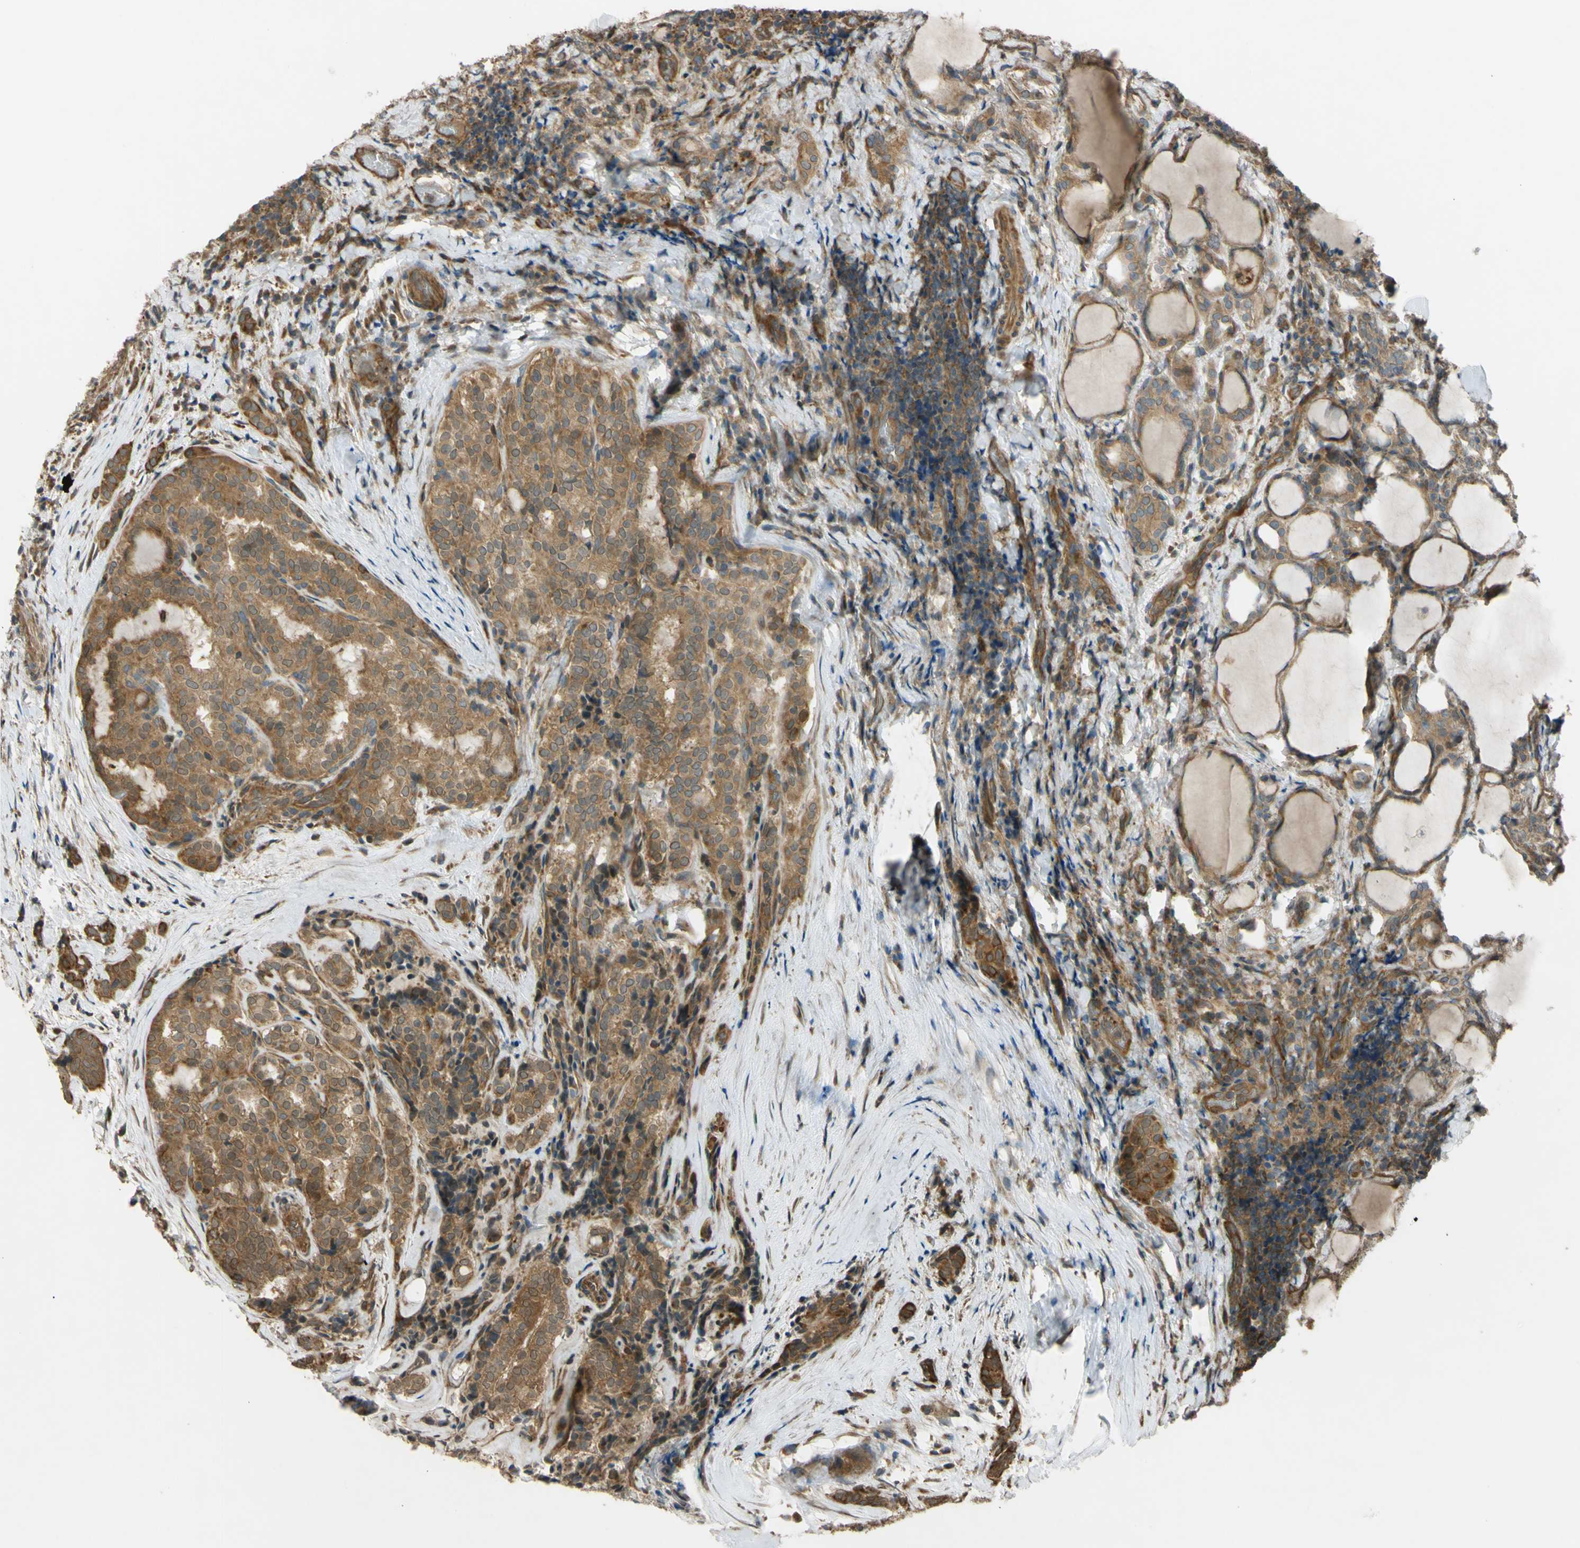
{"staining": {"intensity": "moderate", "quantity": ">75%", "location": "cytoplasmic/membranous"}, "tissue": "thyroid cancer", "cell_type": "Tumor cells", "image_type": "cancer", "snomed": [{"axis": "morphology", "description": "Normal tissue, NOS"}, {"axis": "morphology", "description": "Papillary adenocarcinoma, NOS"}, {"axis": "topography", "description": "Thyroid gland"}], "caption": "Protein expression analysis of thyroid papillary adenocarcinoma exhibits moderate cytoplasmic/membranous staining in about >75% of tumor cells. (Stains: DAB (3,3'-diaminobenzidine) in brown, nuclei in blue, Microscopy: brightfield microscopy at high magnification).", "gene": "FLII", "patient": {"sex": "female", "age": 30}}